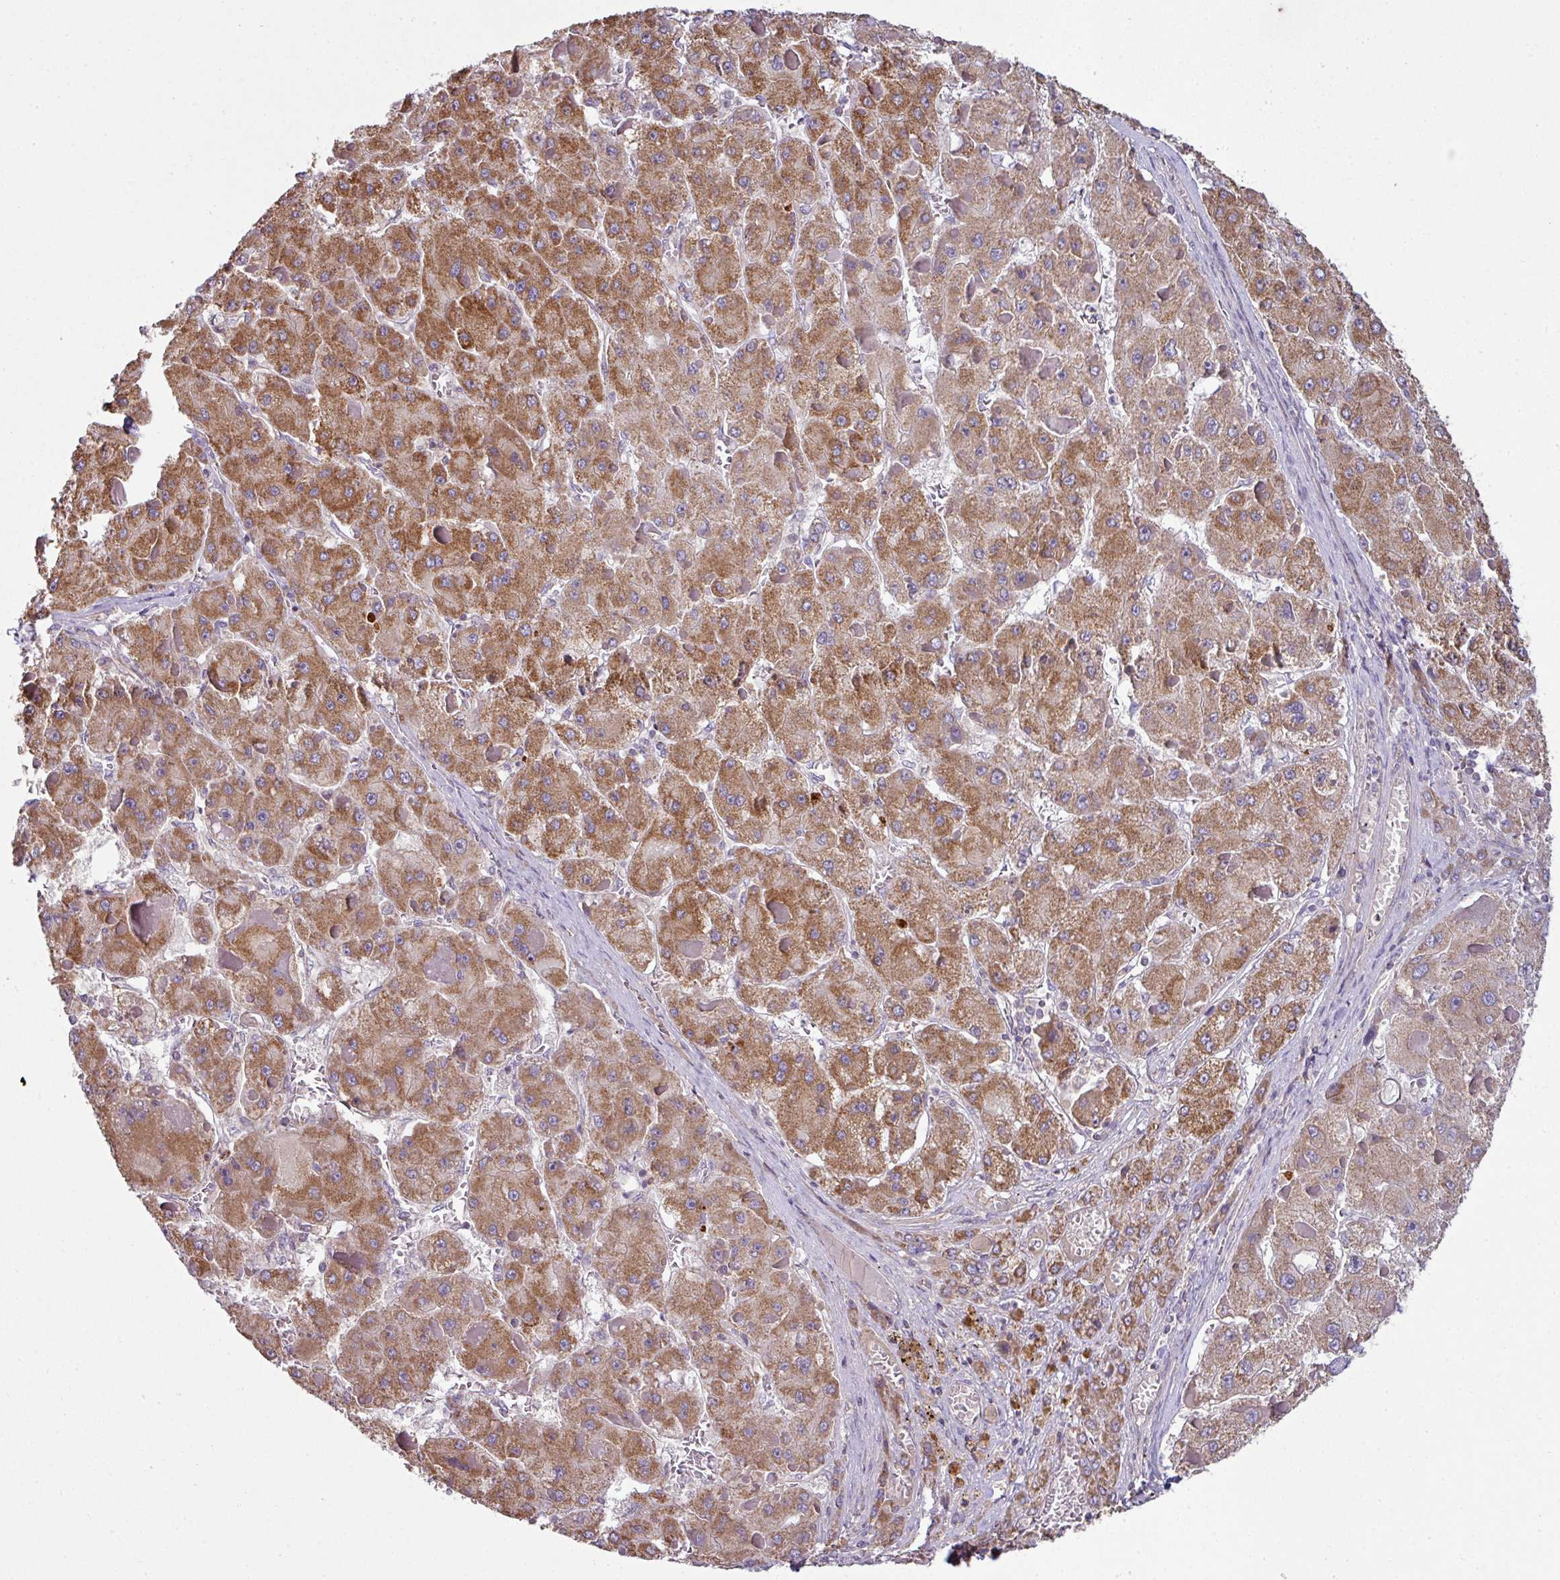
{"staining": {"intensity": "moderate", "quantity": ">75%", "location": "cytoplasmic/membranous"}, "tissue": "liver cancer", "cell_type": "Tumor cells", "image_type": "cancer", "snomed": [{"axis": "morphology", "description": "Carcinoma, Hepatocellular, NOS"}, {"axis": "topography", "description": "Liver"}], "caption": "This image displays IHC staining of human liver cancer (hepatocellular carcinoma), with medium moderate cytoplasmic/membranous expression in approximately >75% of tumor cells.", "gene": "LRRC9", "patient": {"sex": "female", "age": 73}}